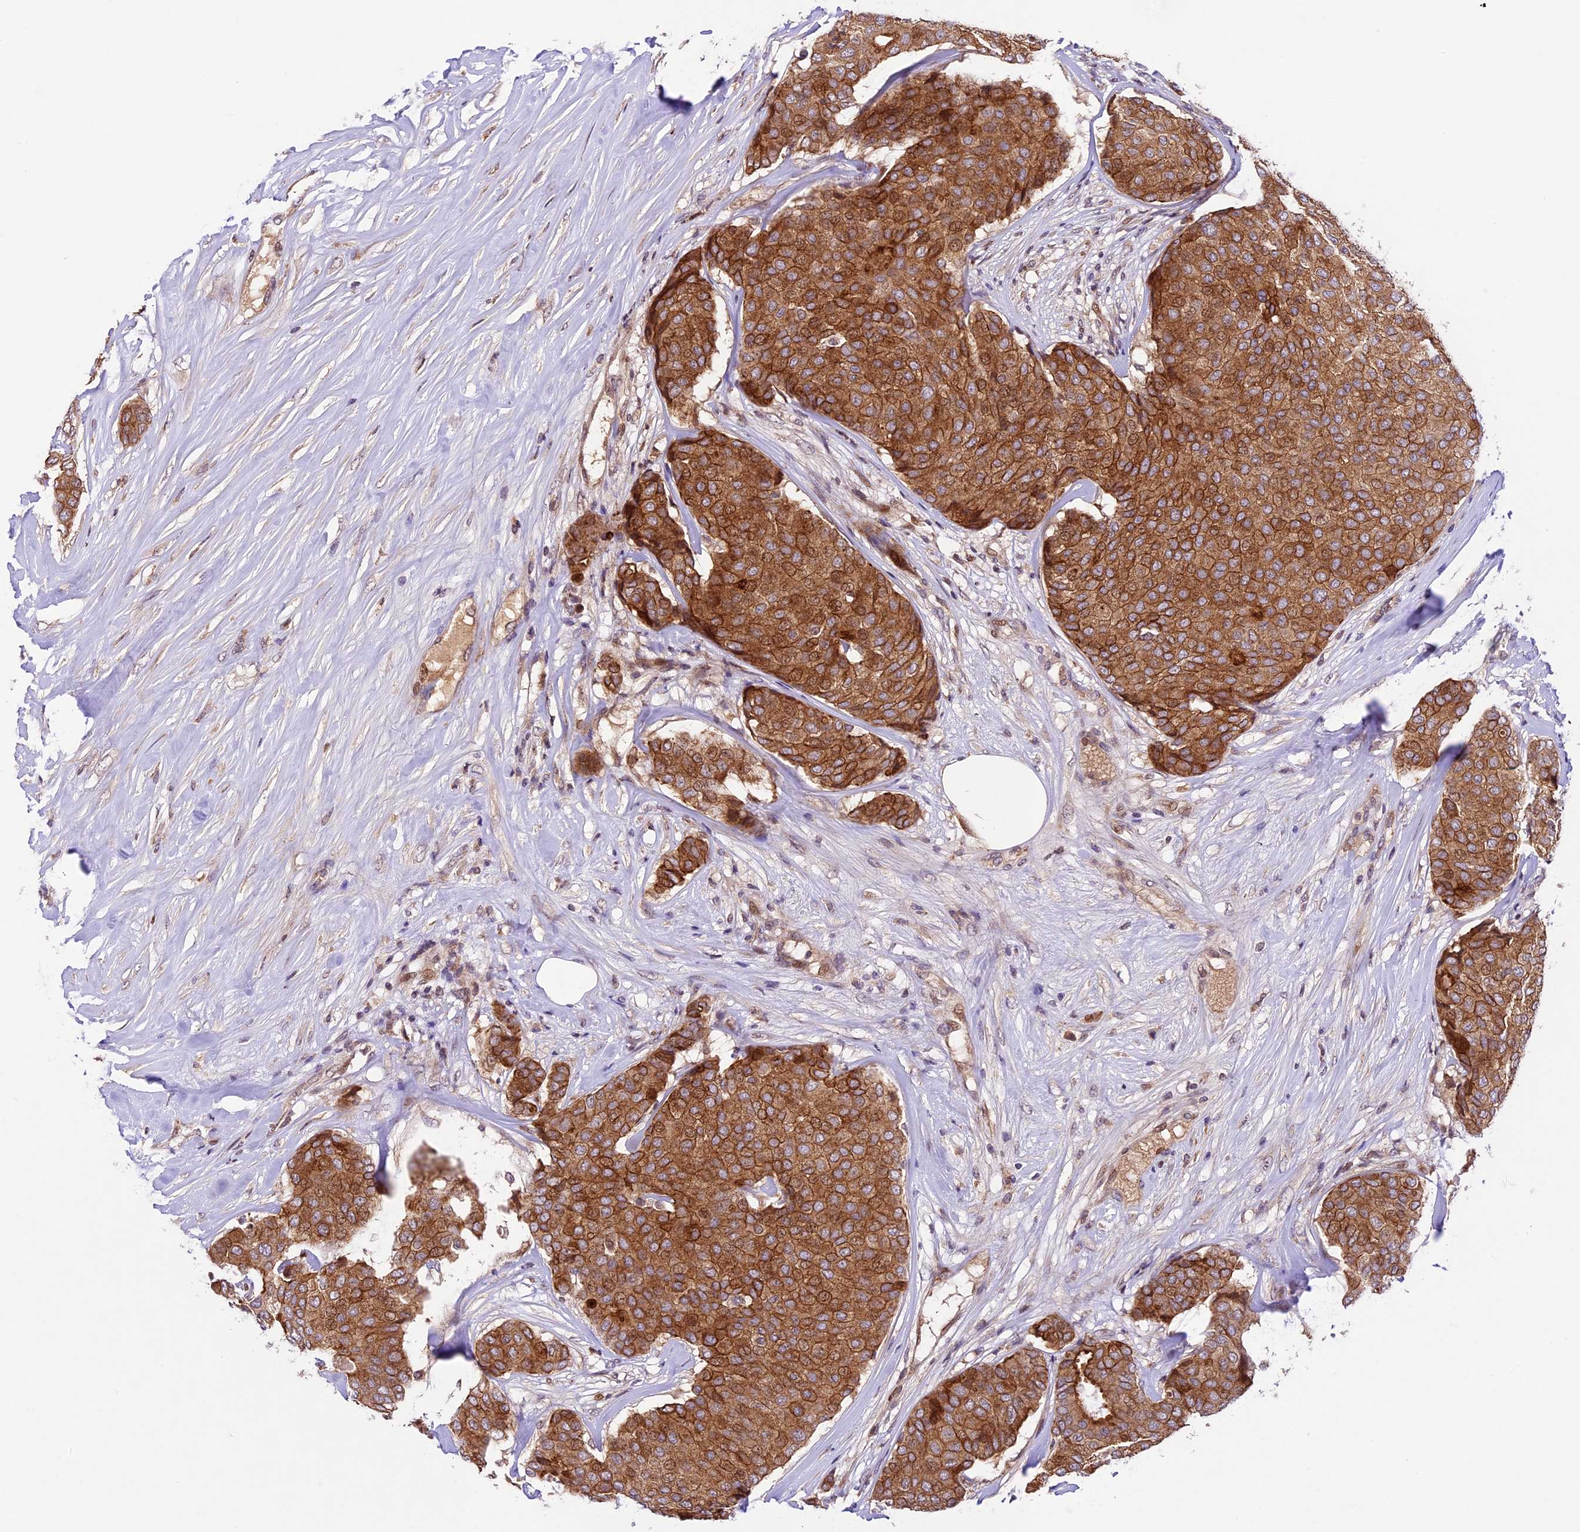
{"staining": {"intensity": "strong", "quantity": ">75%", "location": "cytoplasmic/membranous"}, "tissue": "breast cancer", "cell_type": "Tumor cells", "image_type": "cancer", "snomed": [{"axis": "morphology", "description": "Duct carcinoma"}, {"axis": "topography", "description": "Breast"}], "caption": "The micrograph exhibits a brown stain indicating the presence of a protein in the cytoplasmic/membranous of tumor cells in breast cancer (invasive ductal carcinoma).", "gene": "CCSER1", "patient": {"sex": "female", "age": 75}}